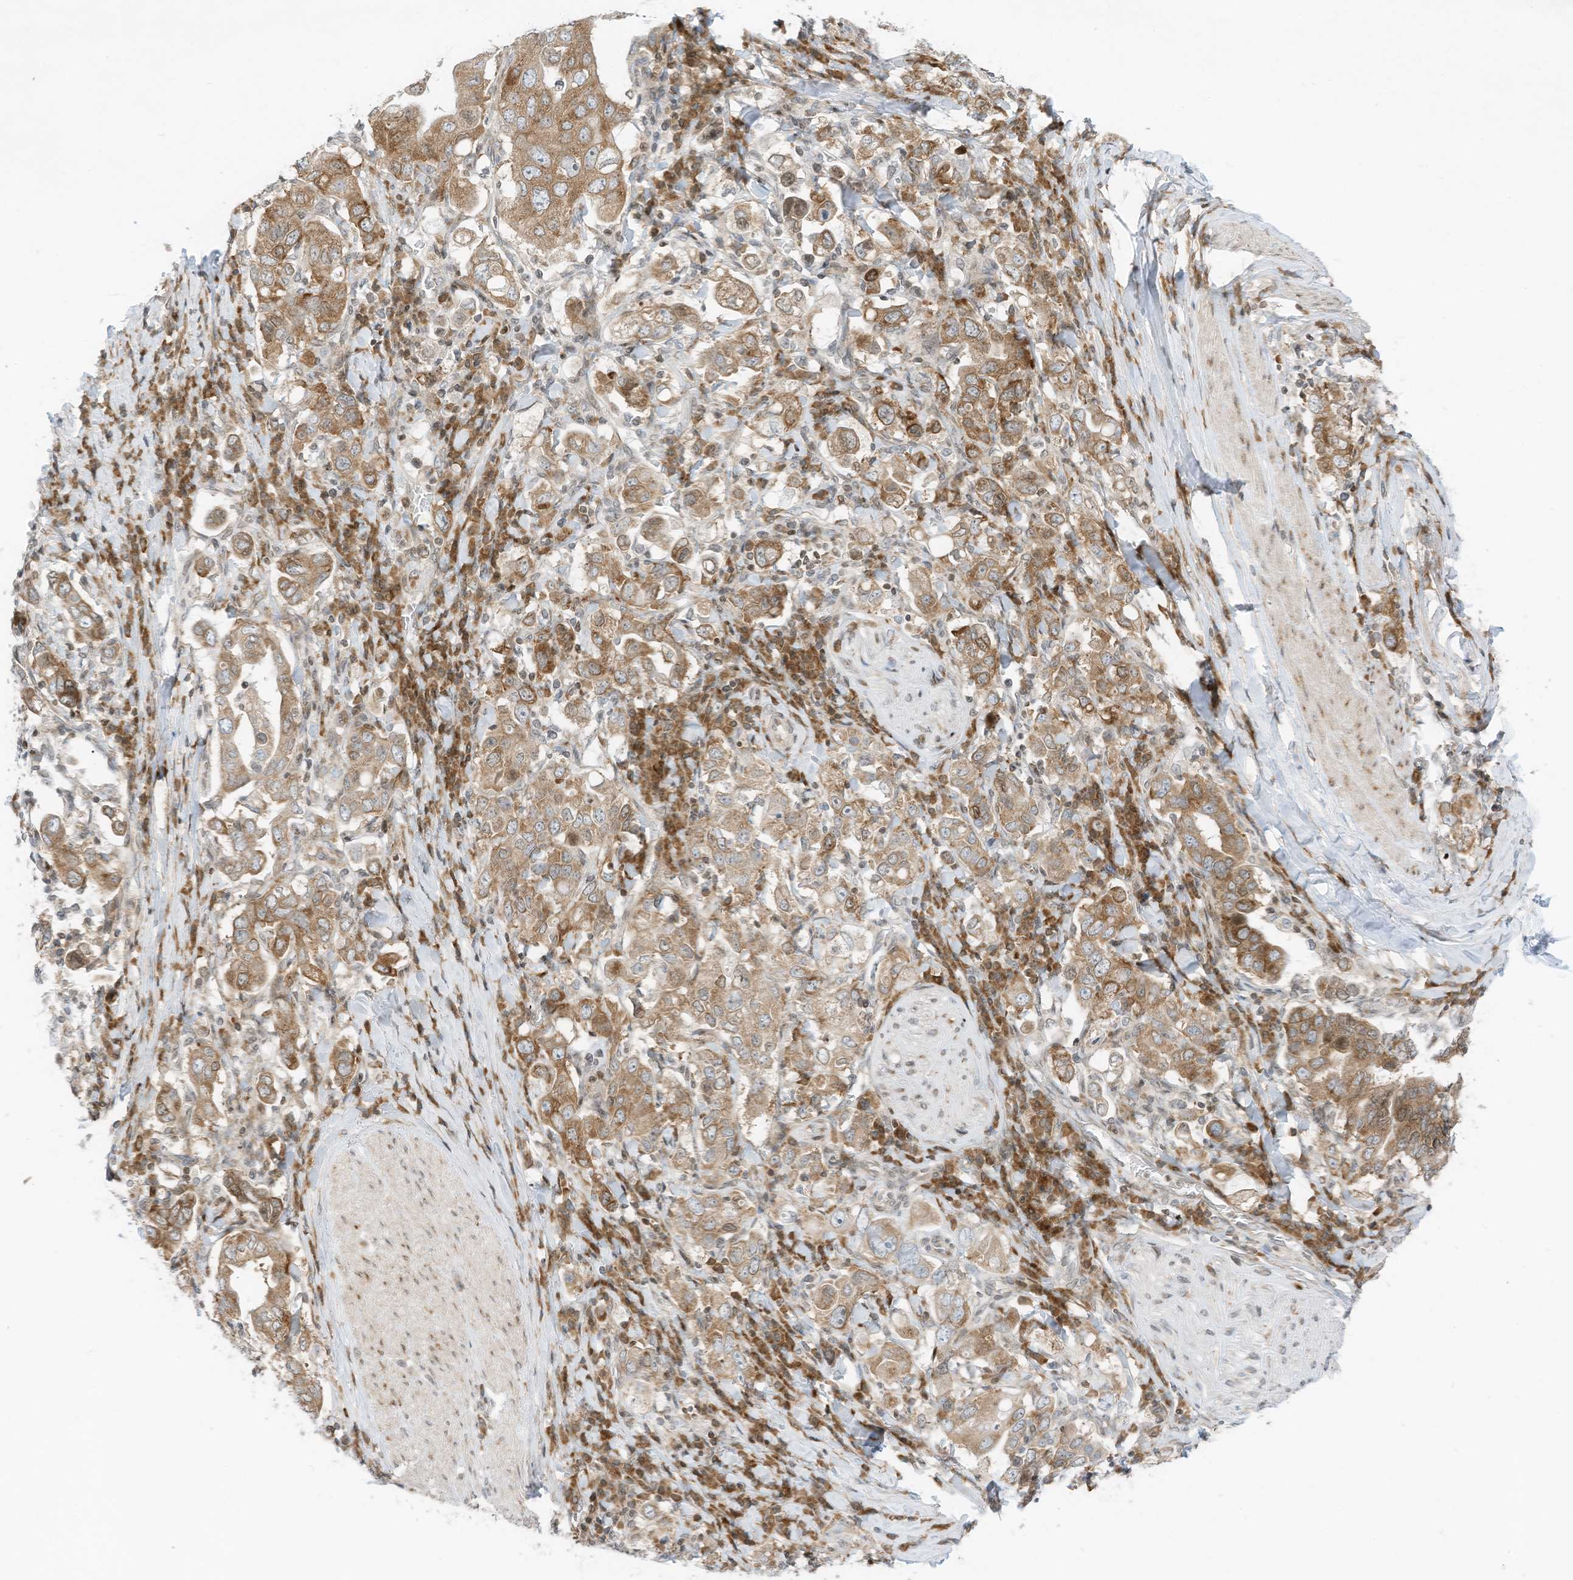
{"staining": {"intensity": "moderate", "quantity": ">75%", "location": "cytoplasmic/membranous"}, "tissue": "stomach cancer", "cell_type": "Tumor cells", "image_type": "cancer", "snomed": [{"axis": "morphology", "description": "Adenocarcinoma, NOS"}, {"axis": "topography", "description": "Stomach, upper"}], "caption": "Protein staining of adenocarcinoma (stomach) tissue shows moderate cytoplasmic/membranous expression in approximately >75% of tumor cells. (IHC, brightfield microscopy, high magnification).", "gene": "EDF1", "patient": {"sex": "male", "age": 62}}